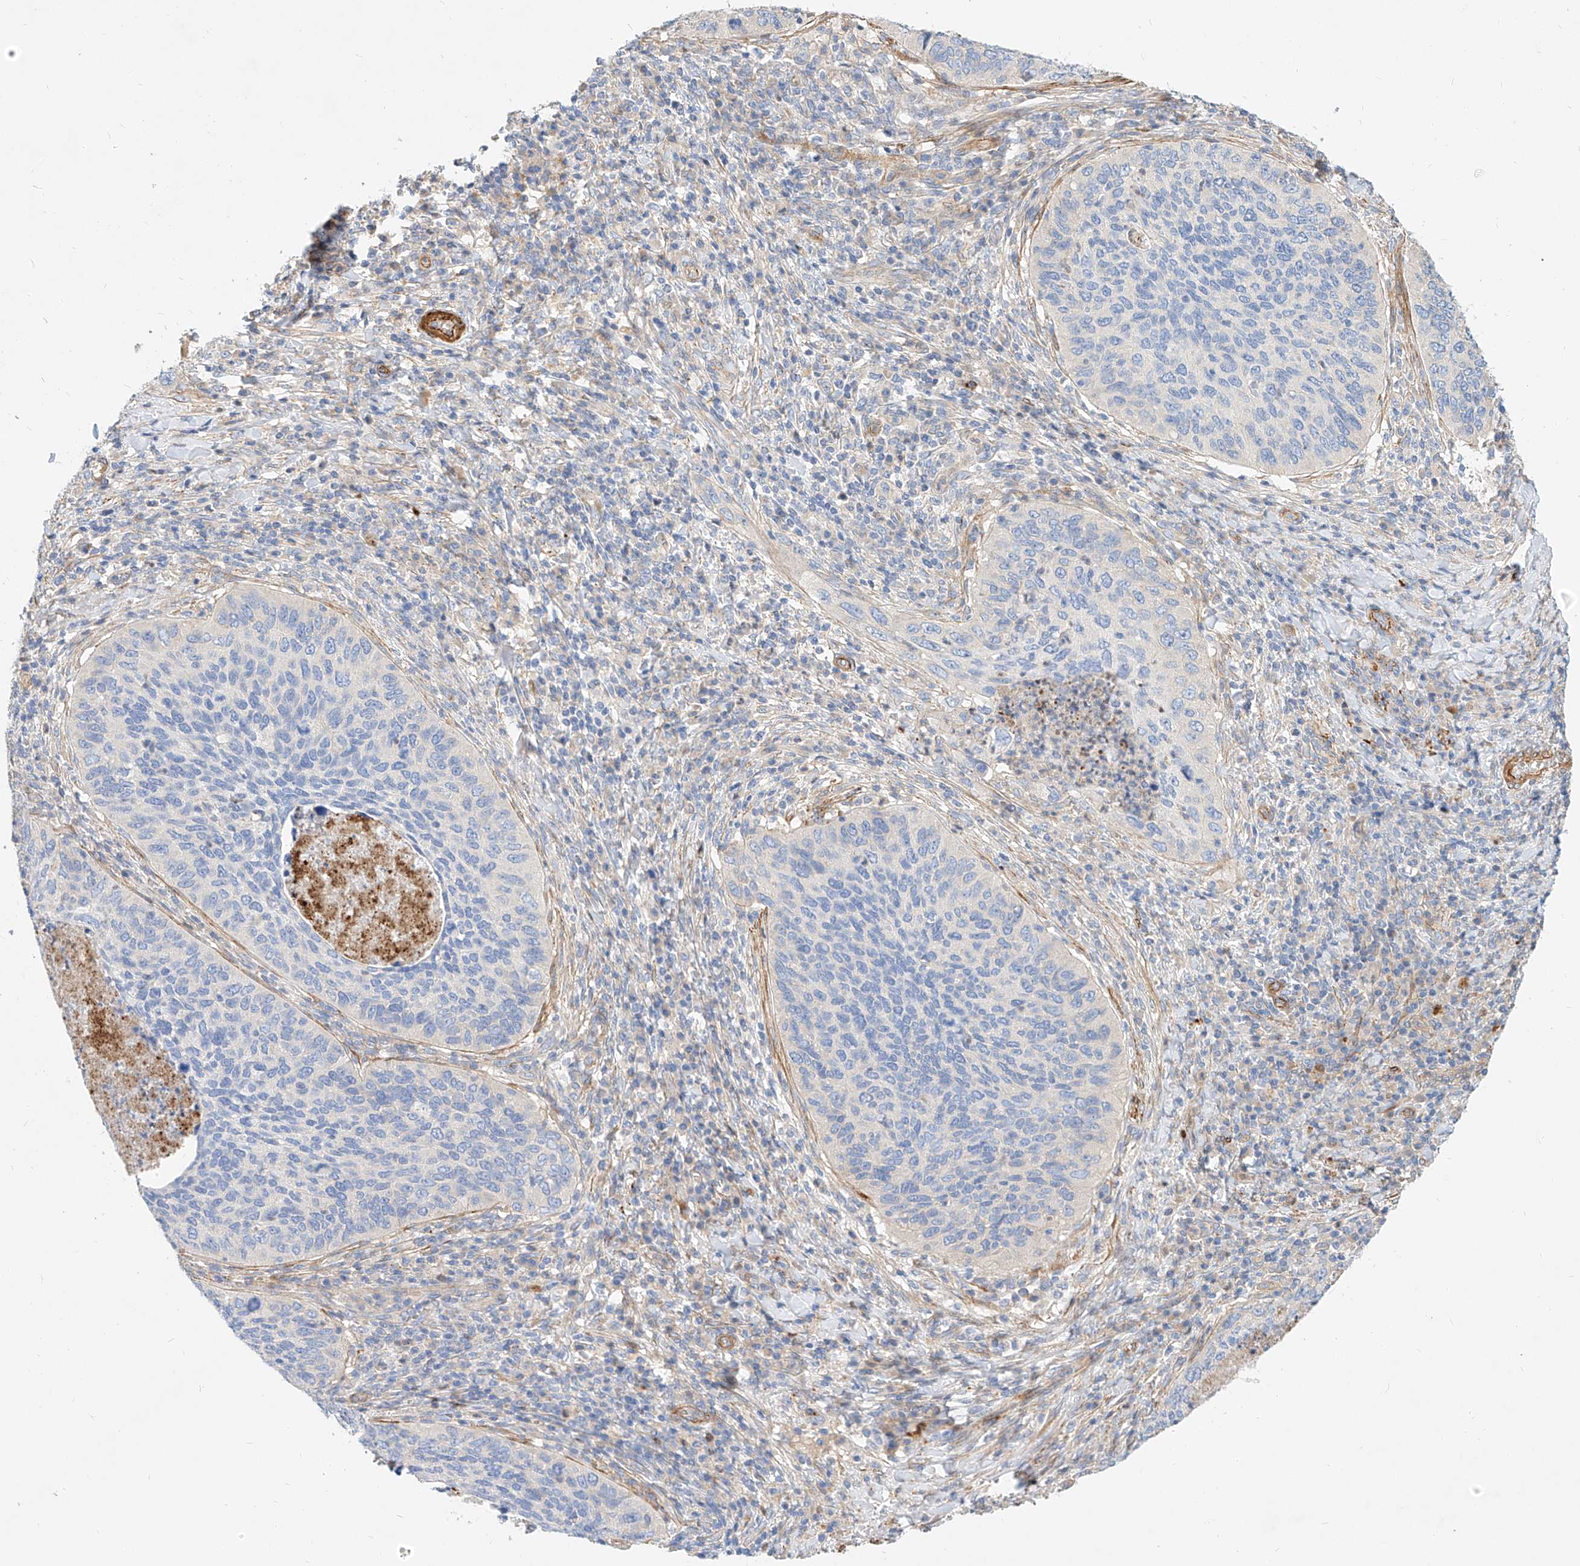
{"staining": {"intensity": "negative", "quantity": "none", "location": "none"}, "tissue": "cervical cancer", "cell_type": "Tumor cells", "image_type": "cancer", "snomed": [{"axis": "morphology", "description": "Squamous cell carcinoma, NOS"}, {"axis": "topography", "description": "Cervix"}], "caption": "The photomicrograph shows no staining of tumor cells in cervical cancer.", "gene": "KCNH5", "patient": {"sex": "female", "age": 38}}